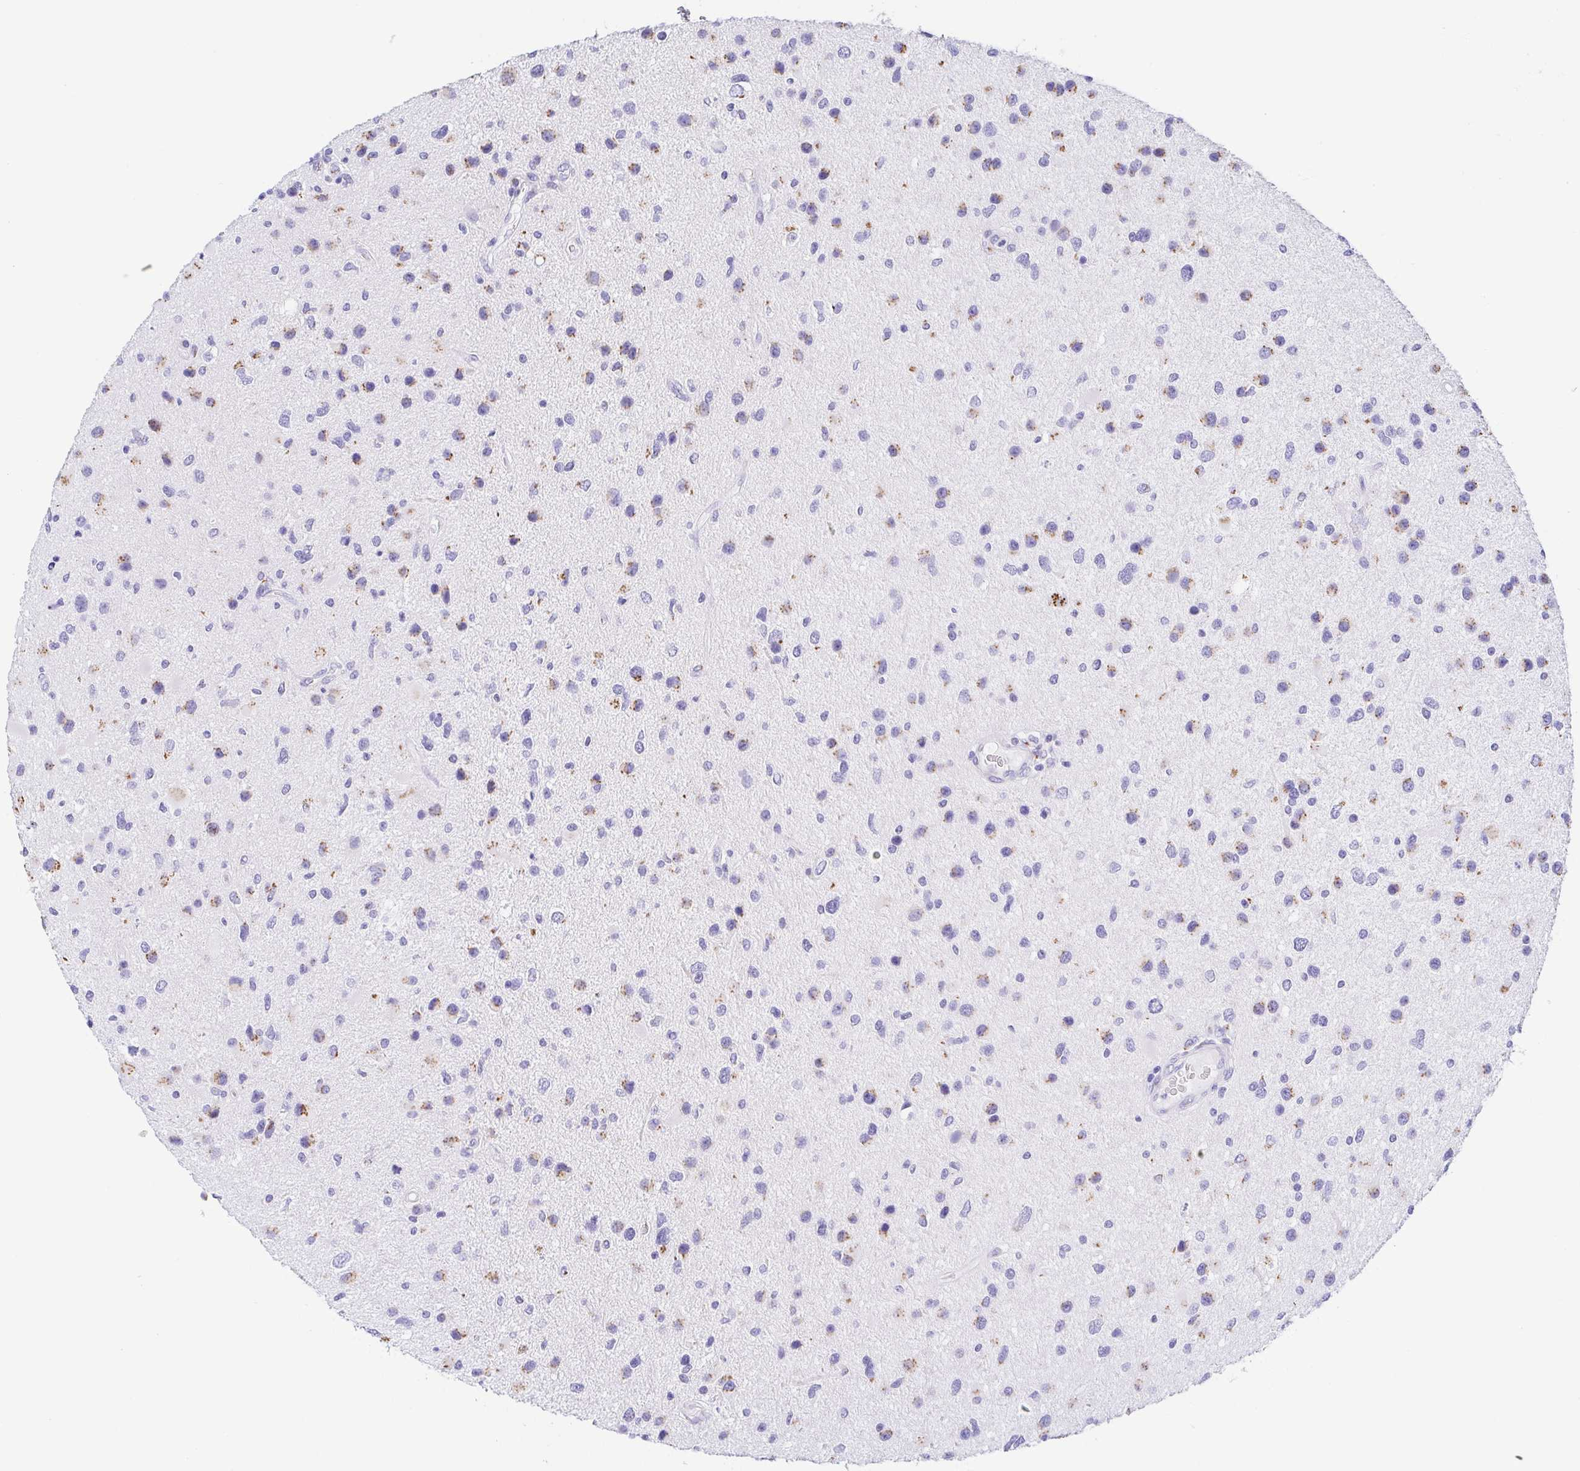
{"staining": {"intensity": "moderate", "quantity": "25%-75%", "location": "cytoplasmic/membranous"}, "tissue": "glioma", "cell_type": "Tumor cells", "image_type": "cancer", "snomed": [{"axis": "morphology", "description": "Glioma, malignant, Low grade"}, {"axis": "topography", "description": "Brain"}], "caption": "Protein expression by immunohistochemistry (IHC) displays moderate cytoplasmic/membranous expression in approximately 25%-75% of tumor cells in malignant glioma (low-grade).", "gene": "SULT1B1", "patient": {"sex": "female", "age": 32}}